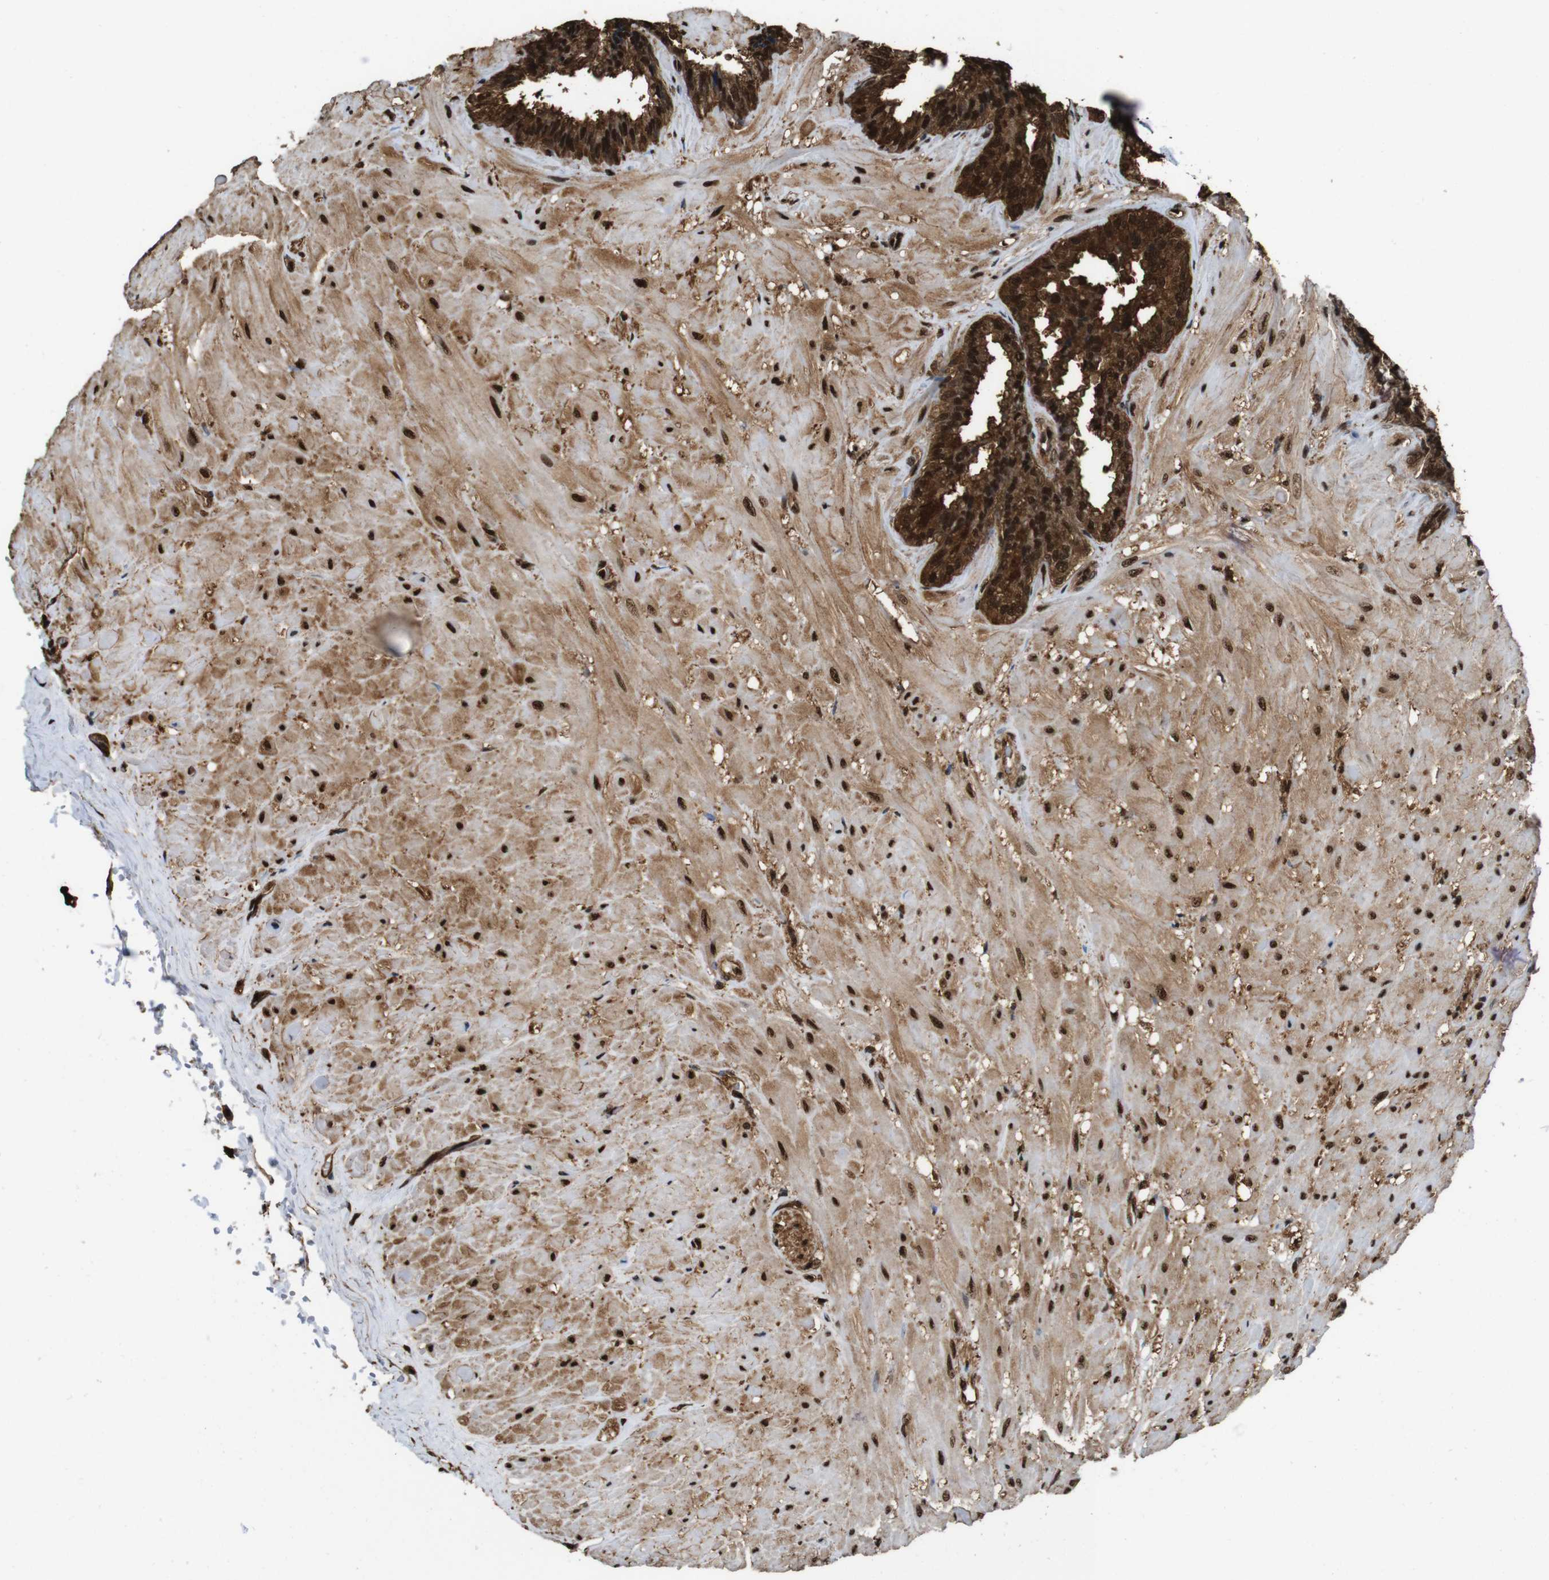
{"staining": {"intensity": "strong", "quantity": ">75%", "location": "cytoplasmic/membranous,nuclear"}, "tissue": "seminal vesicle", "cell_type": "Glandular cells", "image_type": "normal", "snomed": [{"axis": "morphology", "description": "Normal tissue, NOS"}, {"axis": "topography", "description": "Seminal veicle"}], "caption": "Strong cytoplasmic/membranous,nuclear expression is identified in about >75% of glandular cells in normal seminal vesicle.", "gene": "VCP", "patient": {"sex": "male", "age": 46}}